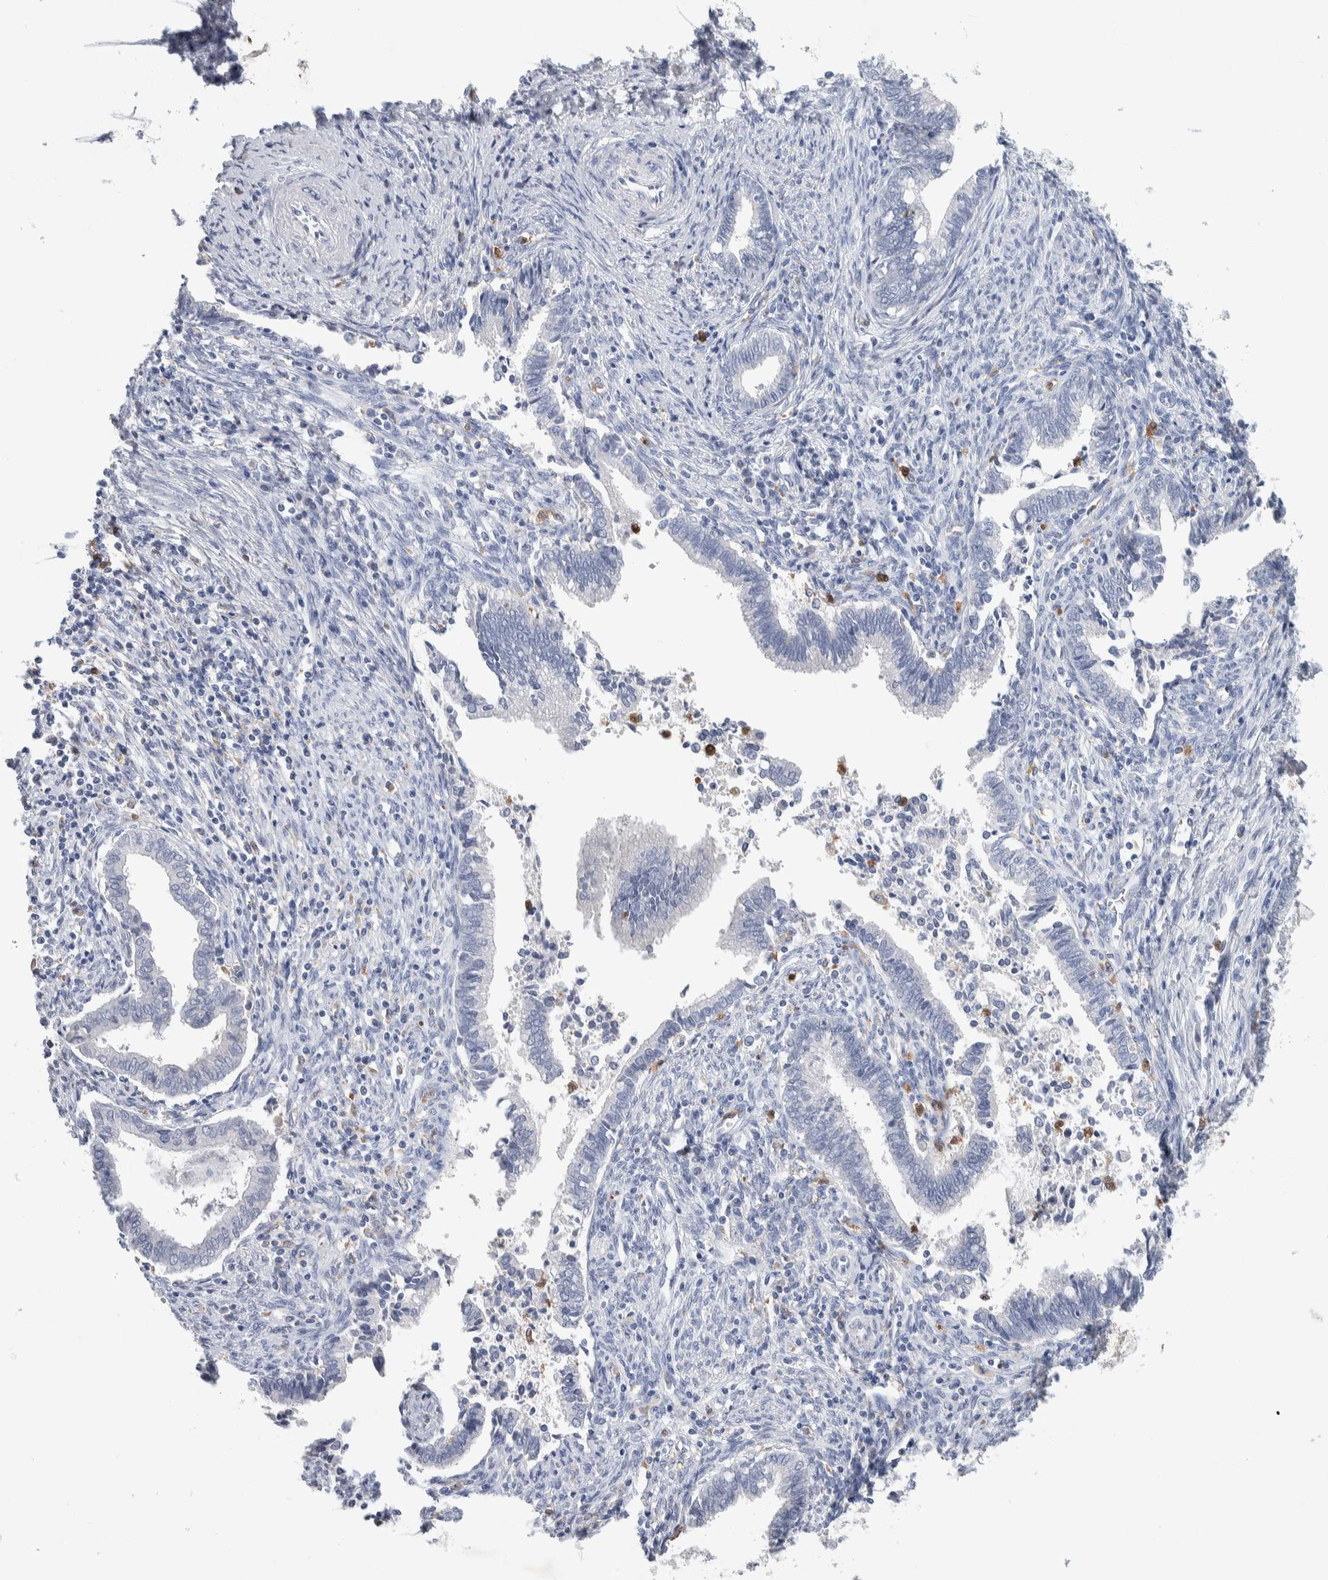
{"staining": {"intensity": "negative", "quantity": "none", "location": "none"}, "tissue": "cervical cancer", "cell_type": "Tumor cells", "image_type": "cancer", "snomed": [{"axis": "morphology", "description": "Adenocarcinoma, NOS"}, {"axis": "topography", "description": "Cervix"}], "caption": "Tumor cells show no significant protein expression in cervical cancer (adenocarcinoma).", "gene": "NCF2", "patient": {"sex": "female", "age": 44}}